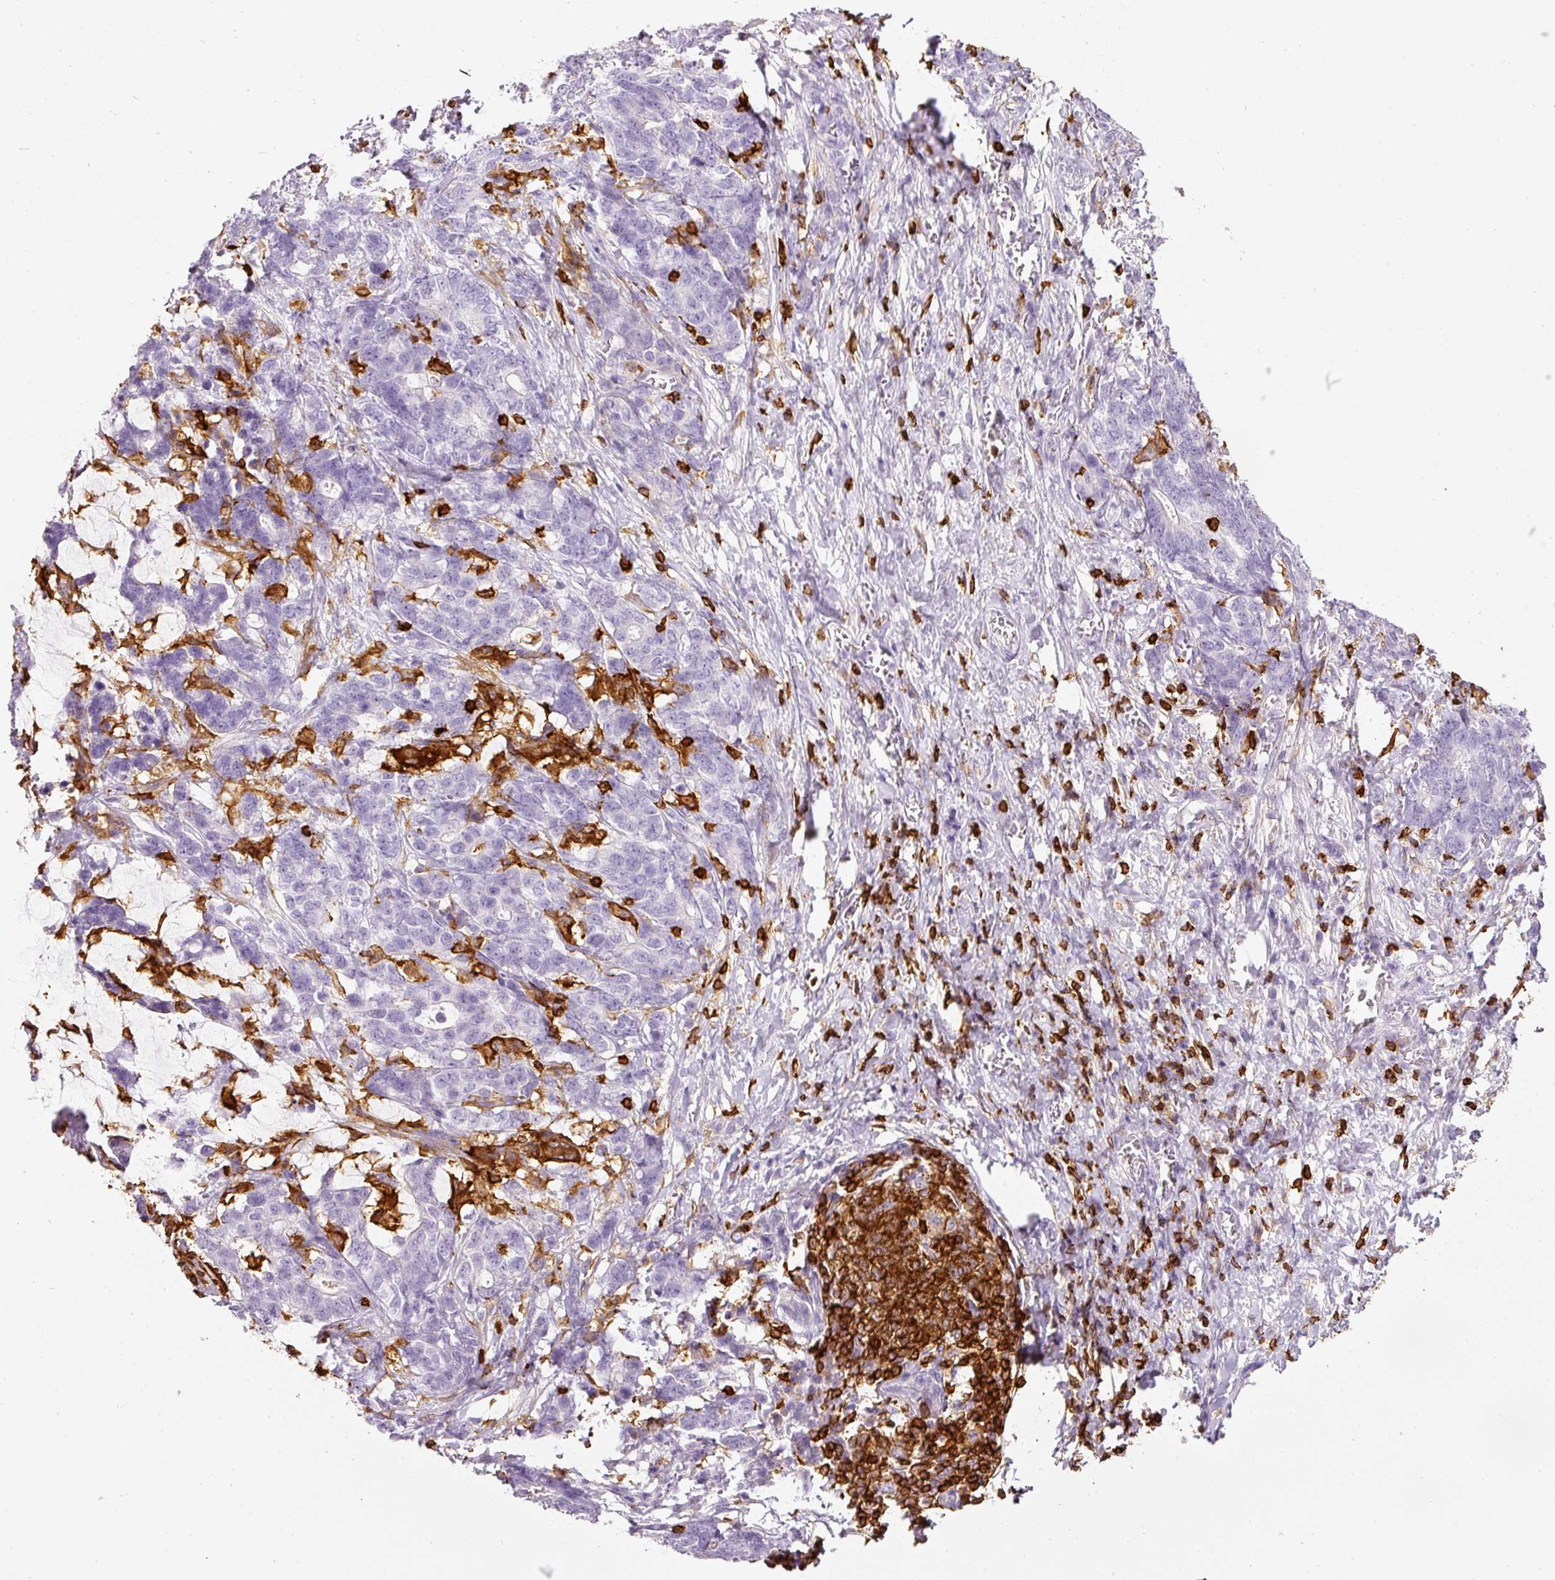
{"staining": {"intensity": "negative", "quantity": "none", "location": "none"}, "tissue": "stomach cancer", "cell_type": "Tumor cells", "image_type": "cancer", "snomed": [{"axis": "morphology", "description": "Normal tissue, NOS"}, {"axis": "morphology", "description": "Adenocarcinoma, NOS"}, {"axis": "topography", "description": "Stomach"}], "caption": "DAB immunohistochemical staining of human adenocarcinoma (stomach) displays no significant positivity in tumor cells.", "gene": "EVL", "patient": {"sex": "female", "age": 64}}